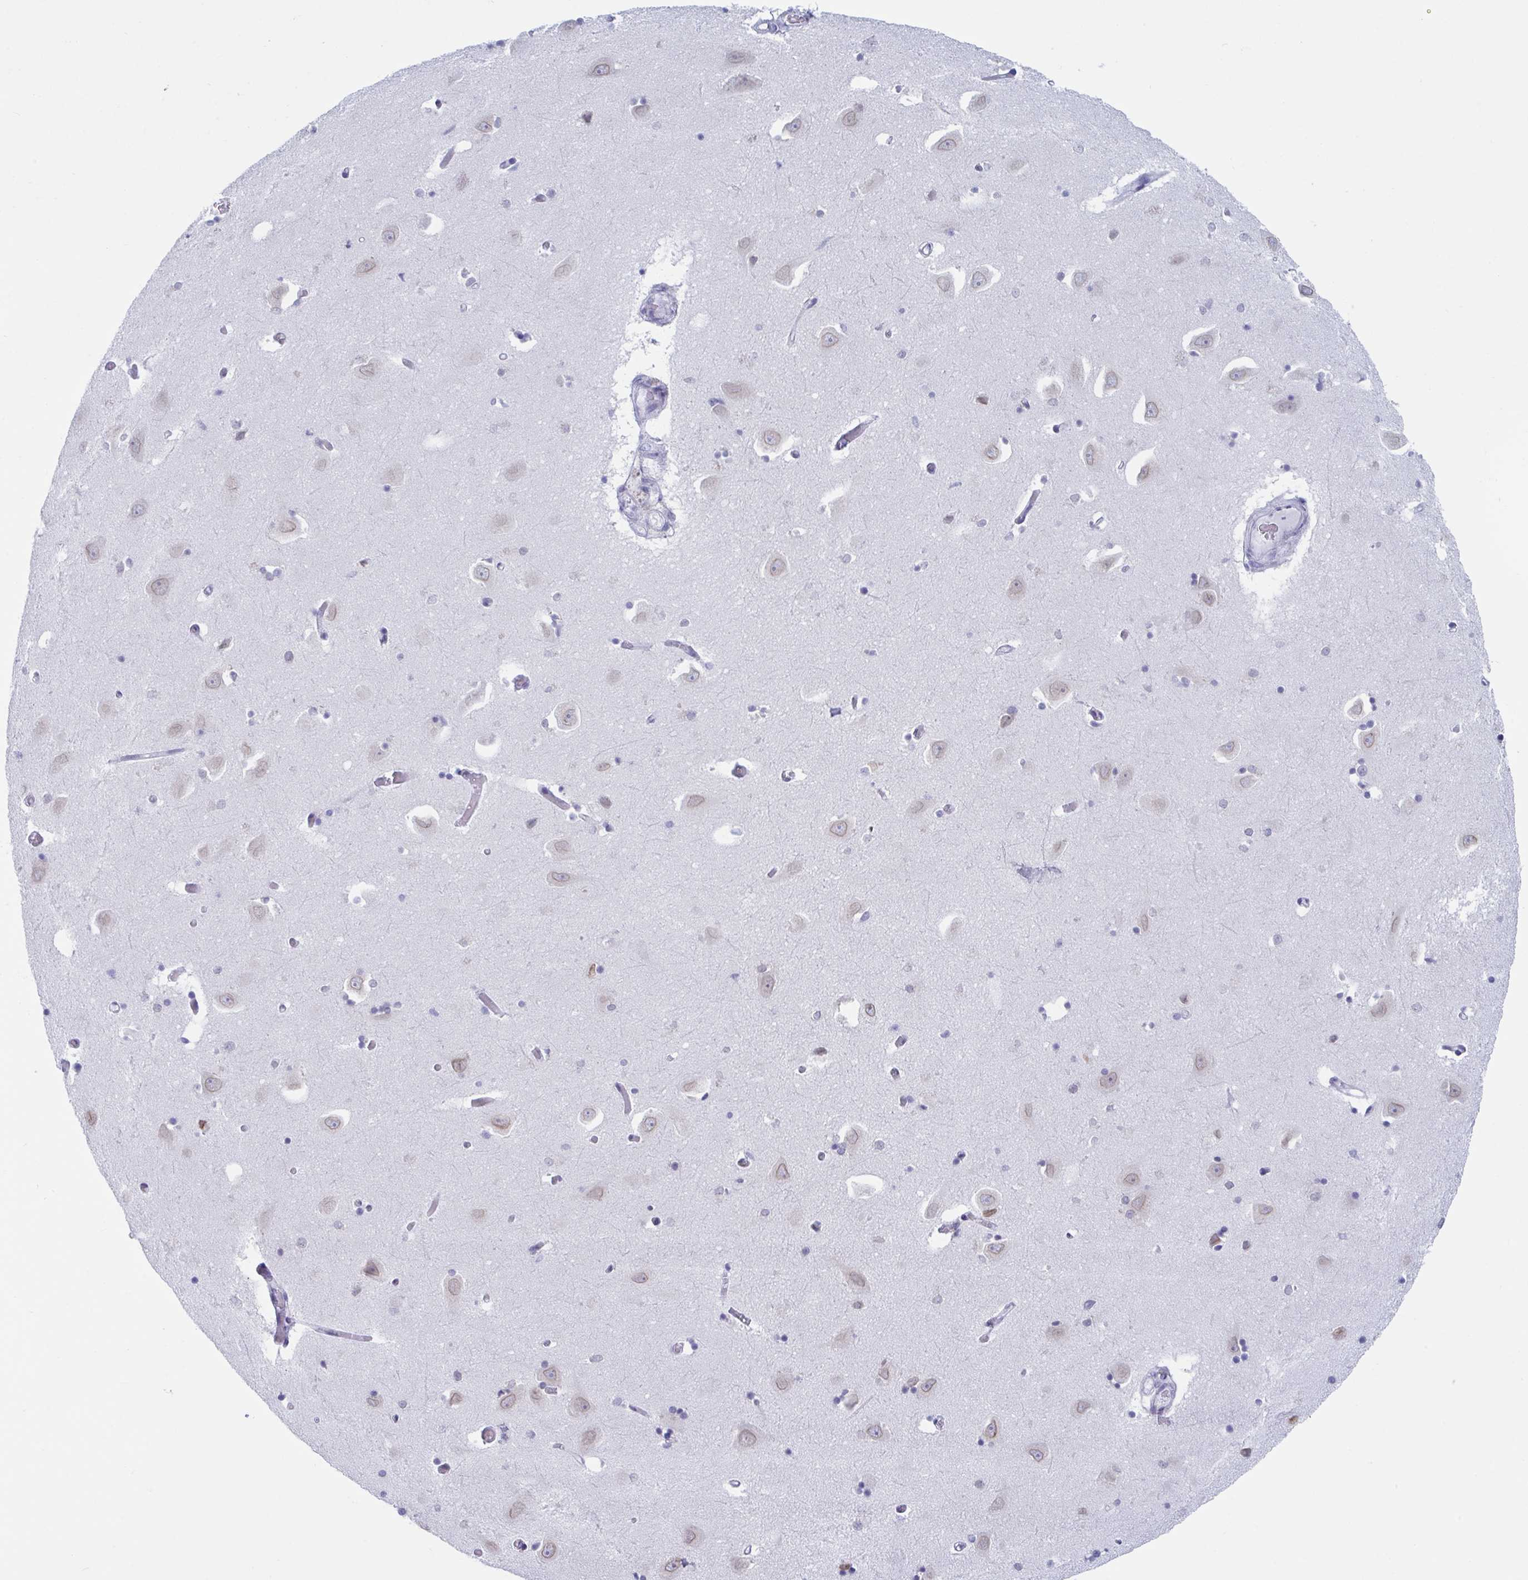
{"staining": {"intensity": "negative", "quantity": "none", "location": "none"}, "tissue": "caudate", "cell_type": "Glial cells", "image_type": "normal", "snomed": [{"axis": "morphology", "description": "Normal tissue, NOS"}, {"axis": "topography", "description": "Lateral ventricle wall"}, {"axis": "topography", "description": "Hippocampus"}], "caption": "Human caudate stained for a protein using immunohistochemistry (IHC) shows no expression in glial cells.", "gene": "CDX4", "patient": {"sex": "female", "age": 63}}